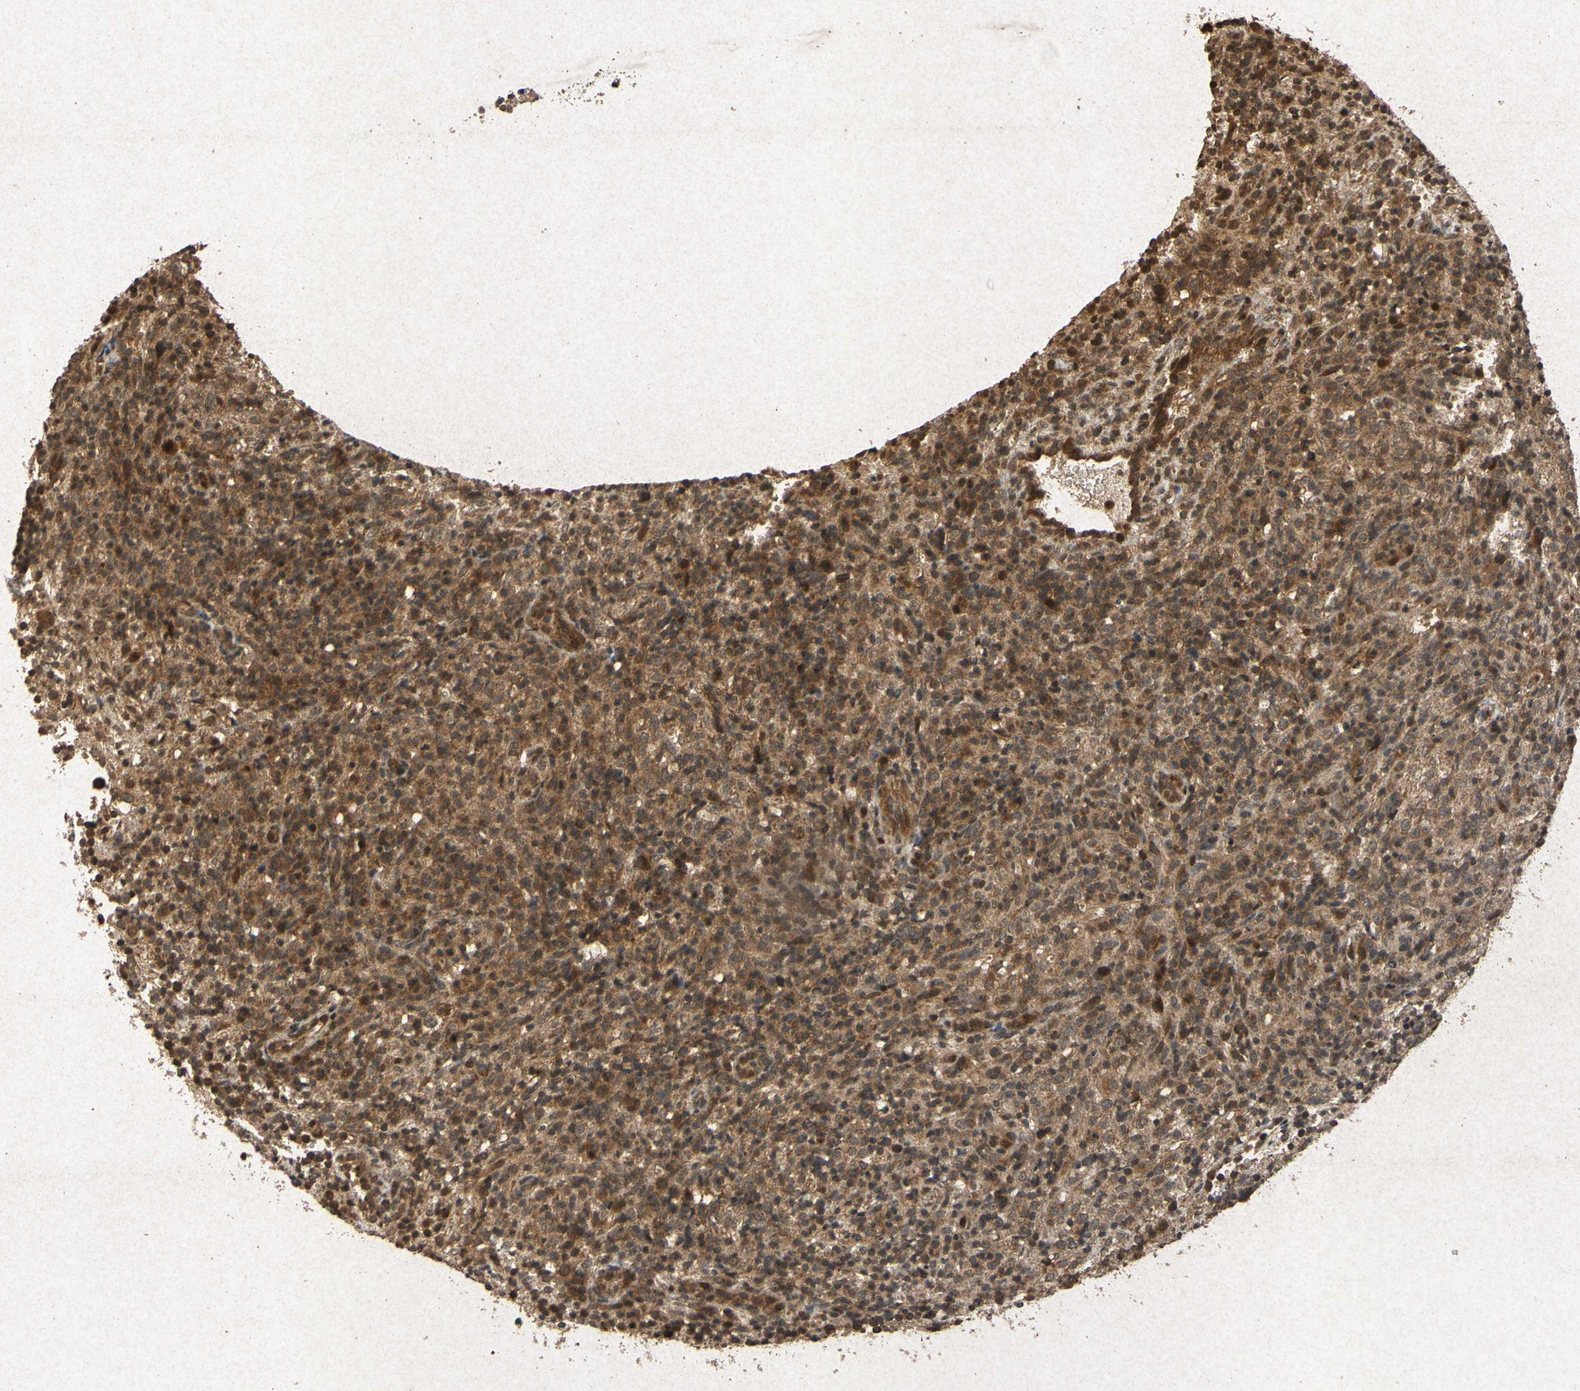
{"staining": {"intensity": "strong", "quantity": ">75%", "location": "cytoplasmic/membranous"}, "tissue": "lymphoma", "cell_type": "Tumor cells", "image_type": "cancer", "snomed": [{"axis": "morphology", "description": "Malignant lymphoma, non-Hodgkin's type, High grade"}, {"axis": "topography", "description": "Lymph node"}], "caption": "Tumor cells demonstrate strong cytoplasmic/membranous expression in about >75% of cells in malignant lymphoma, non-Hodgkin's type (high-grade).", "gene": "ATP6V1H", "patient": {"sex": "female", "age": 76}}